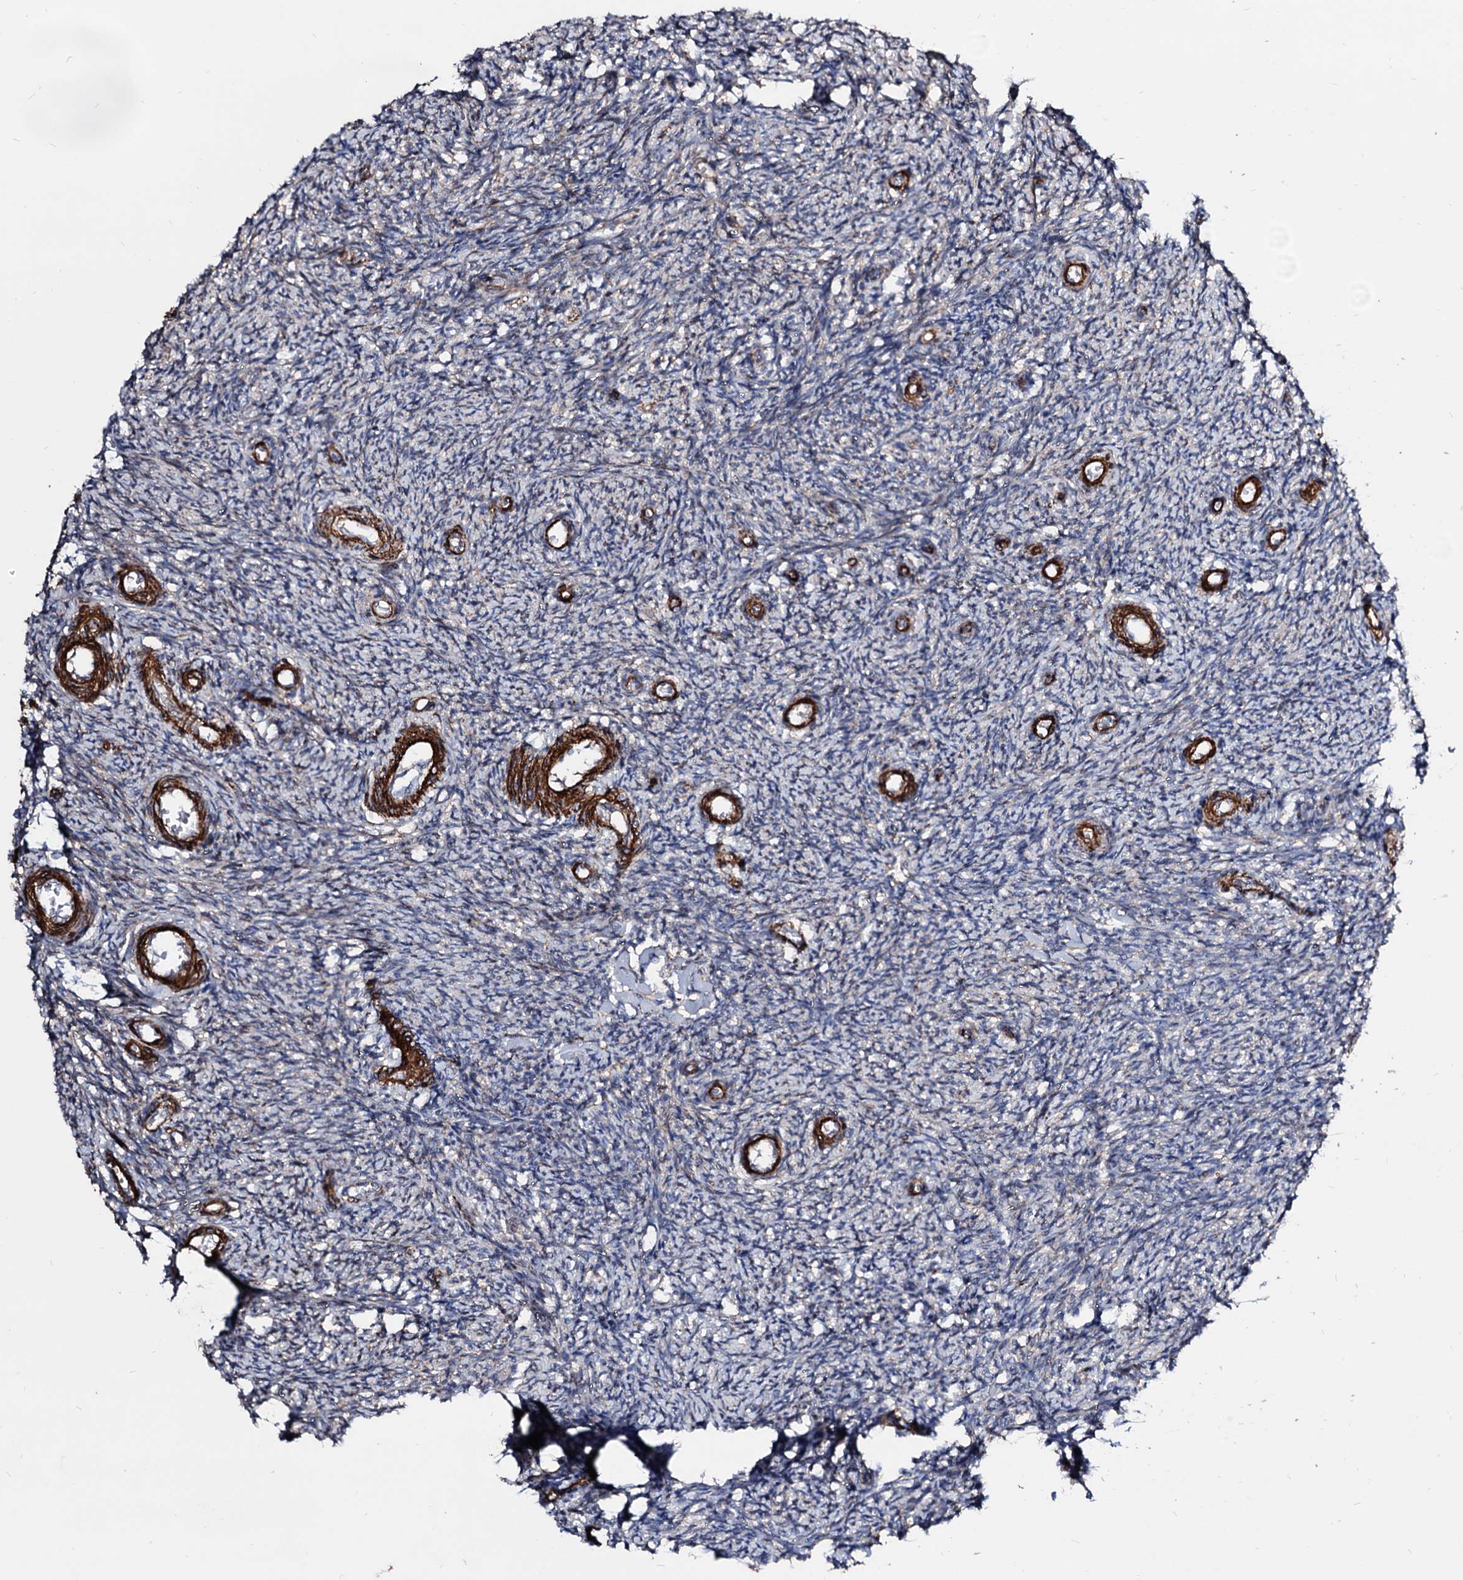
{"staining": {"intensity": "negative", "quantity": "none", "location": "none"}, "tissue": "ovary", "cell_type": "Ovarian stroma cells", "image_type": "normal", "snomed": [{"axis": "morphology", "description": "Normal tissue, NOS"}, {"axis": "topography", "description": "Ovary"}], "caption": "IHC micrograph of benign ovary stained for a protein (brown), which shows no staining in ovarian stroma cells.", "gene": "WDR11", "patient": {"sex": "female", "age": 44}}